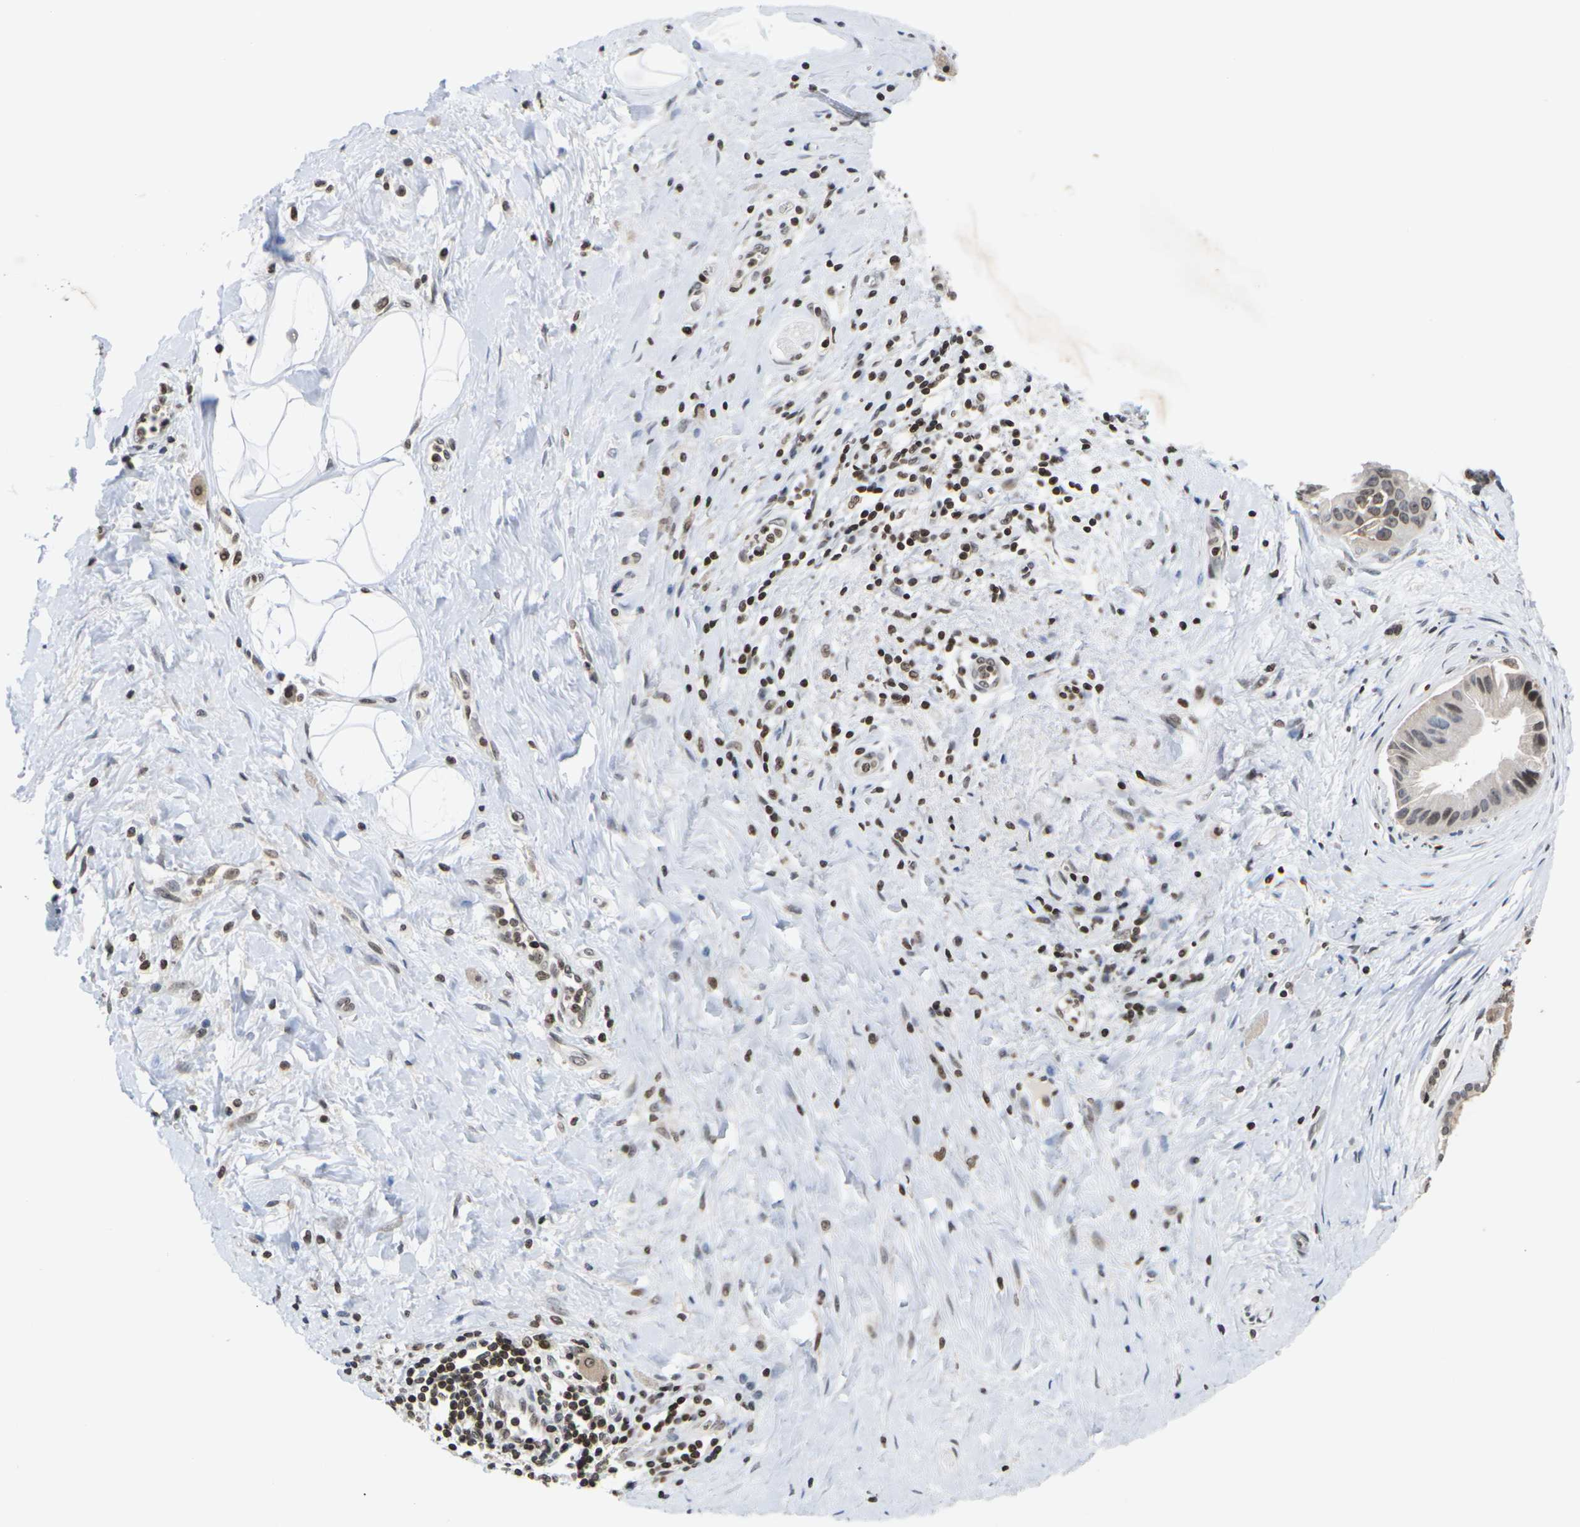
{"staining": {"intensity": "moderate", "quantity": ">75%", "location": "nuclear"}, "tissue": "pancreatic cancer", "cell_type": "Tumor cells", "image_type": "cancer", "snomed": [{"axis": "morphology", "description": "Adenocarcinoma, NOS"}, {"axis": "topography", "description": "Pancreas"}], "caption": "Immunohistochemistry (IHC) photomicrograph of neoplastic tissue: adenocarcinoma (pancreatic) stained using IHC demonstrates medium levels of moderate protein expression localized specifically in the nuclear of tumor cells, appearing as a nuclear brown color.", "gene": "ETV5", "patient": {"sex": "male", "age": 55}}